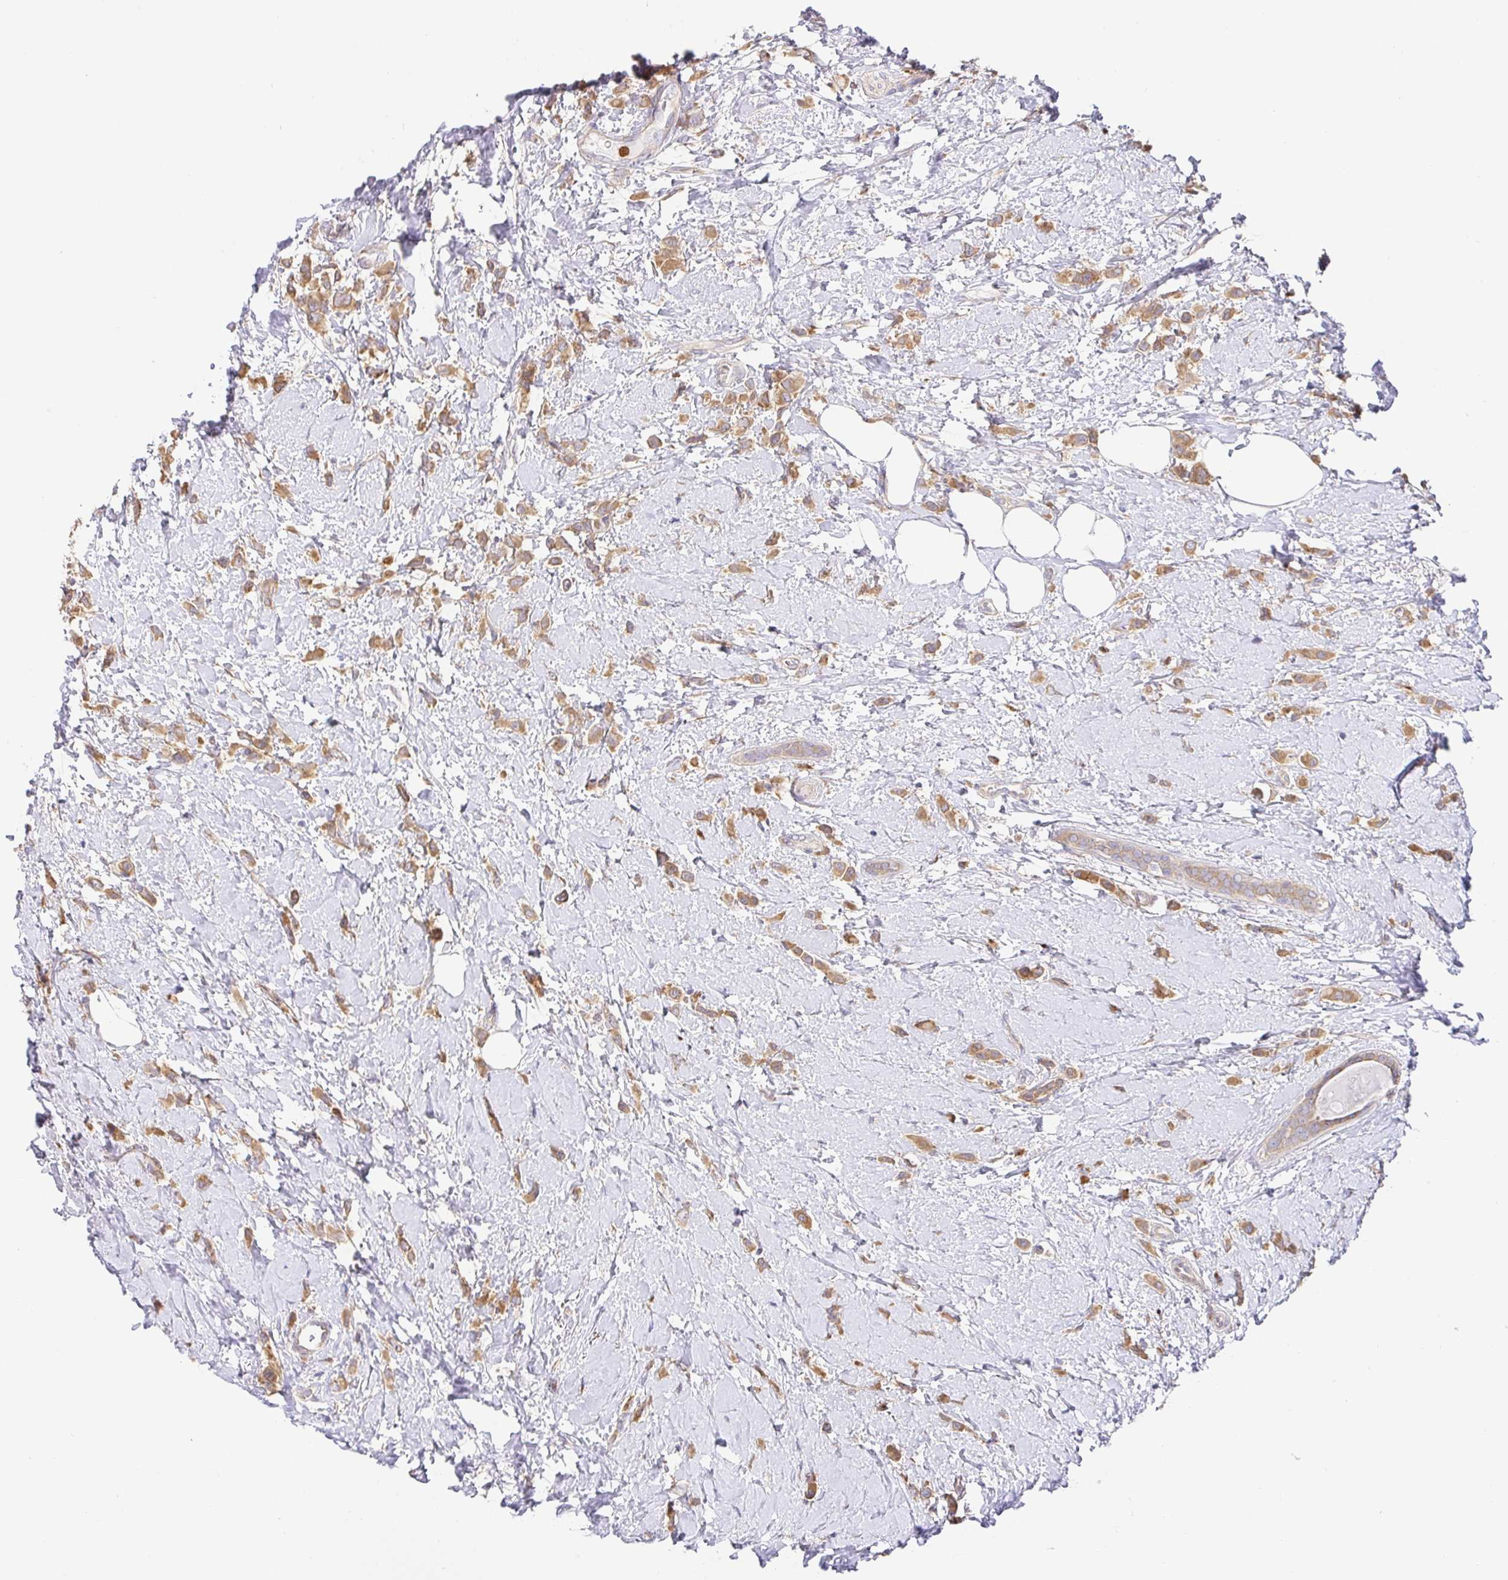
{"staining": {"intensity": "moderate", "quantity": ">75%", "location": "cytoplasmic/membranous"}, "tissue": "breast cancer", "cell_type": "Tumor cells", "image_type": "cancer", "snomed": [{"axis": "morphology", "description": "Lobular carcinoma"}, {"axis": "topography", "description": "Breast"}], "caption": "Breast cancer (lobular carcinoma) stained for a protein (brown) exhibits moderate cytoplasmic/membranous positive expression in about >75% of tumor cells.", "gene": "PDPK1", "patient": {"sex": "female", "age": 66}}